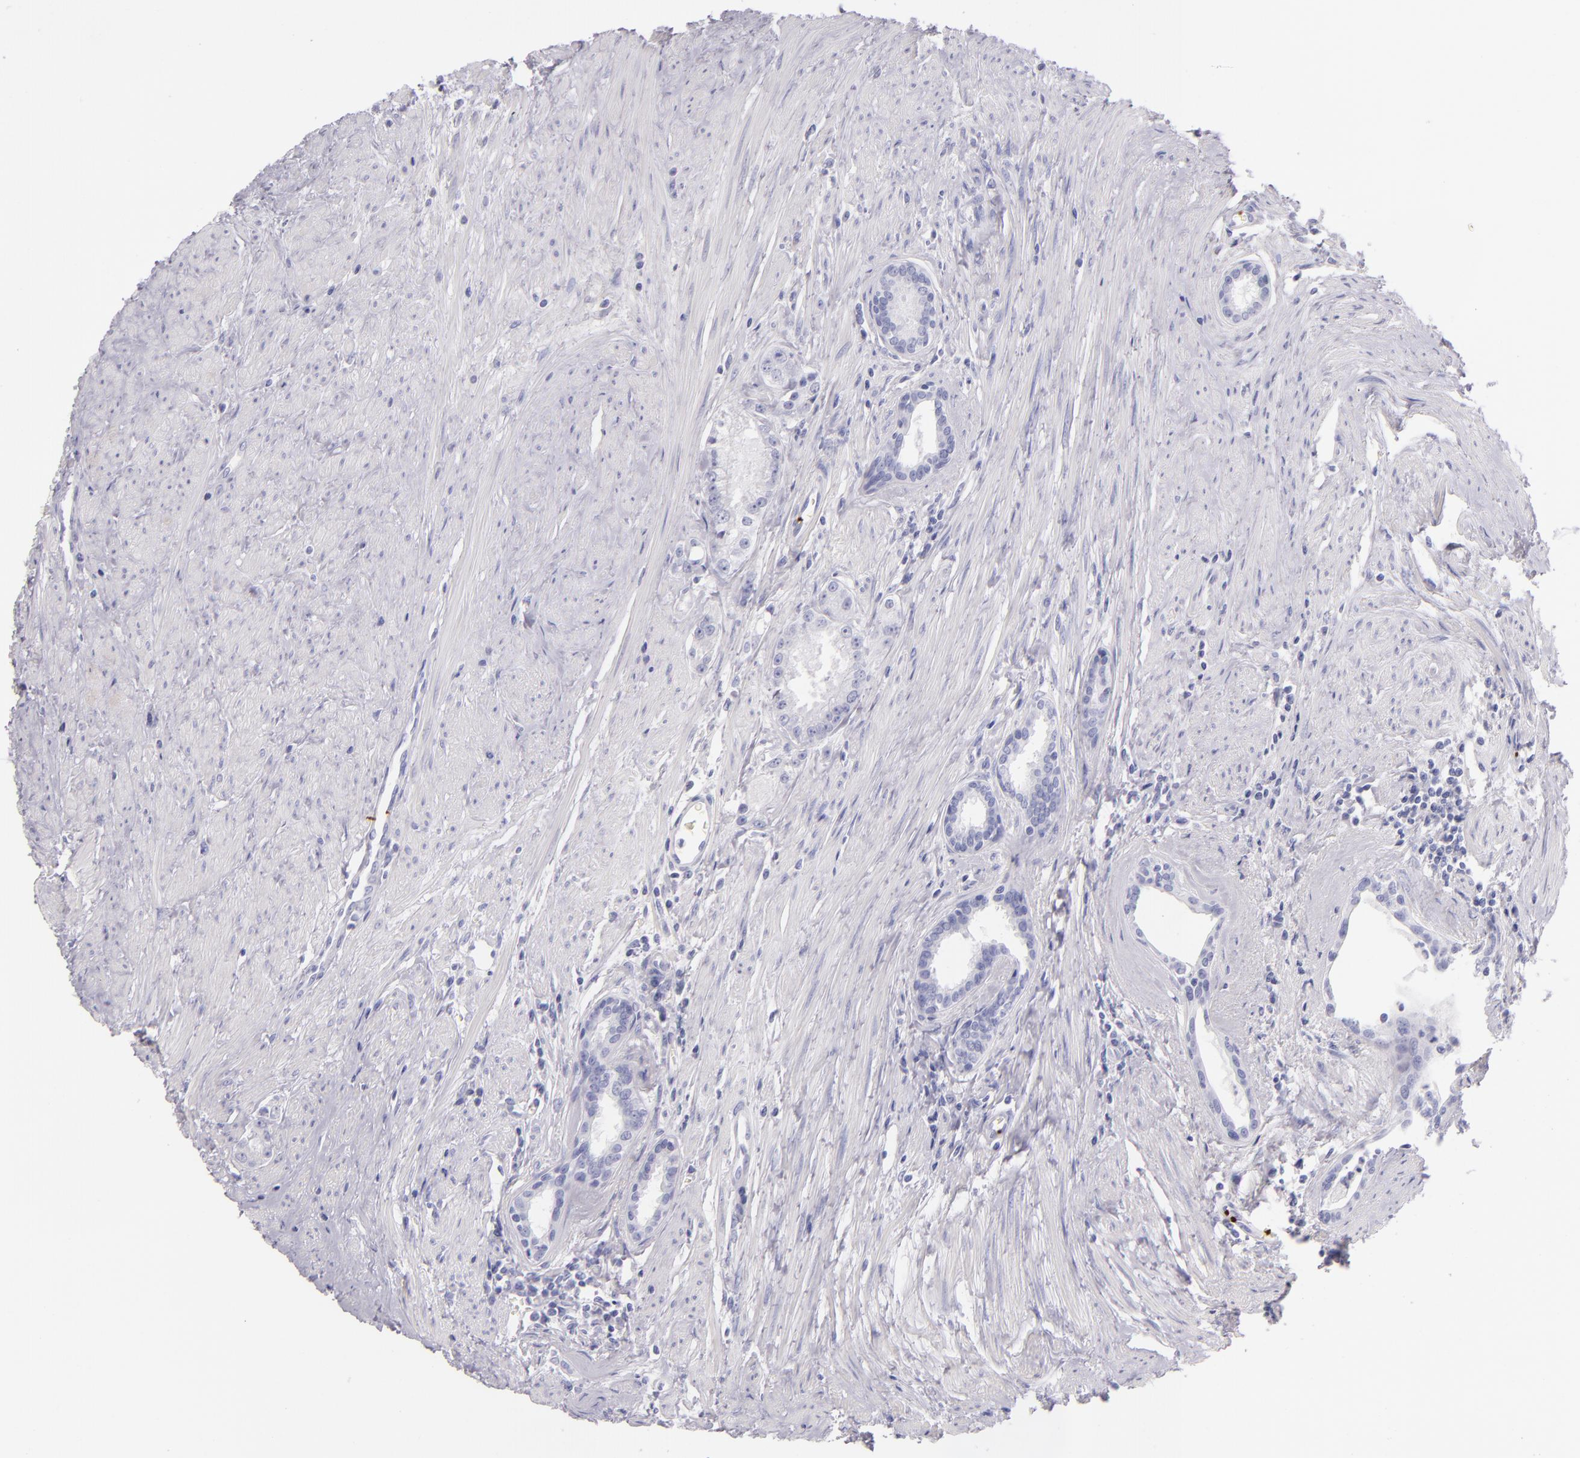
{"staining": {"intensity": "negative", "quantity": "none", "location": "none"}, "tissue": "prostate cancer", "cell_type": "Tumor cells", "image_type": "cancer", "snomed": [{"axis": "morphology", "description": "Adenocarcinoma, Medium grade"}, {"axis": "topography", "description": "Prostate"}], "caption": "This is an immunohistochemistry (IHC) histopathology image of prostate medium-grade adenocarcinoma. There is no positivity in tumor cells.", "gene": "GP1BA", "patient": {"sex": "male", "age": 72}}